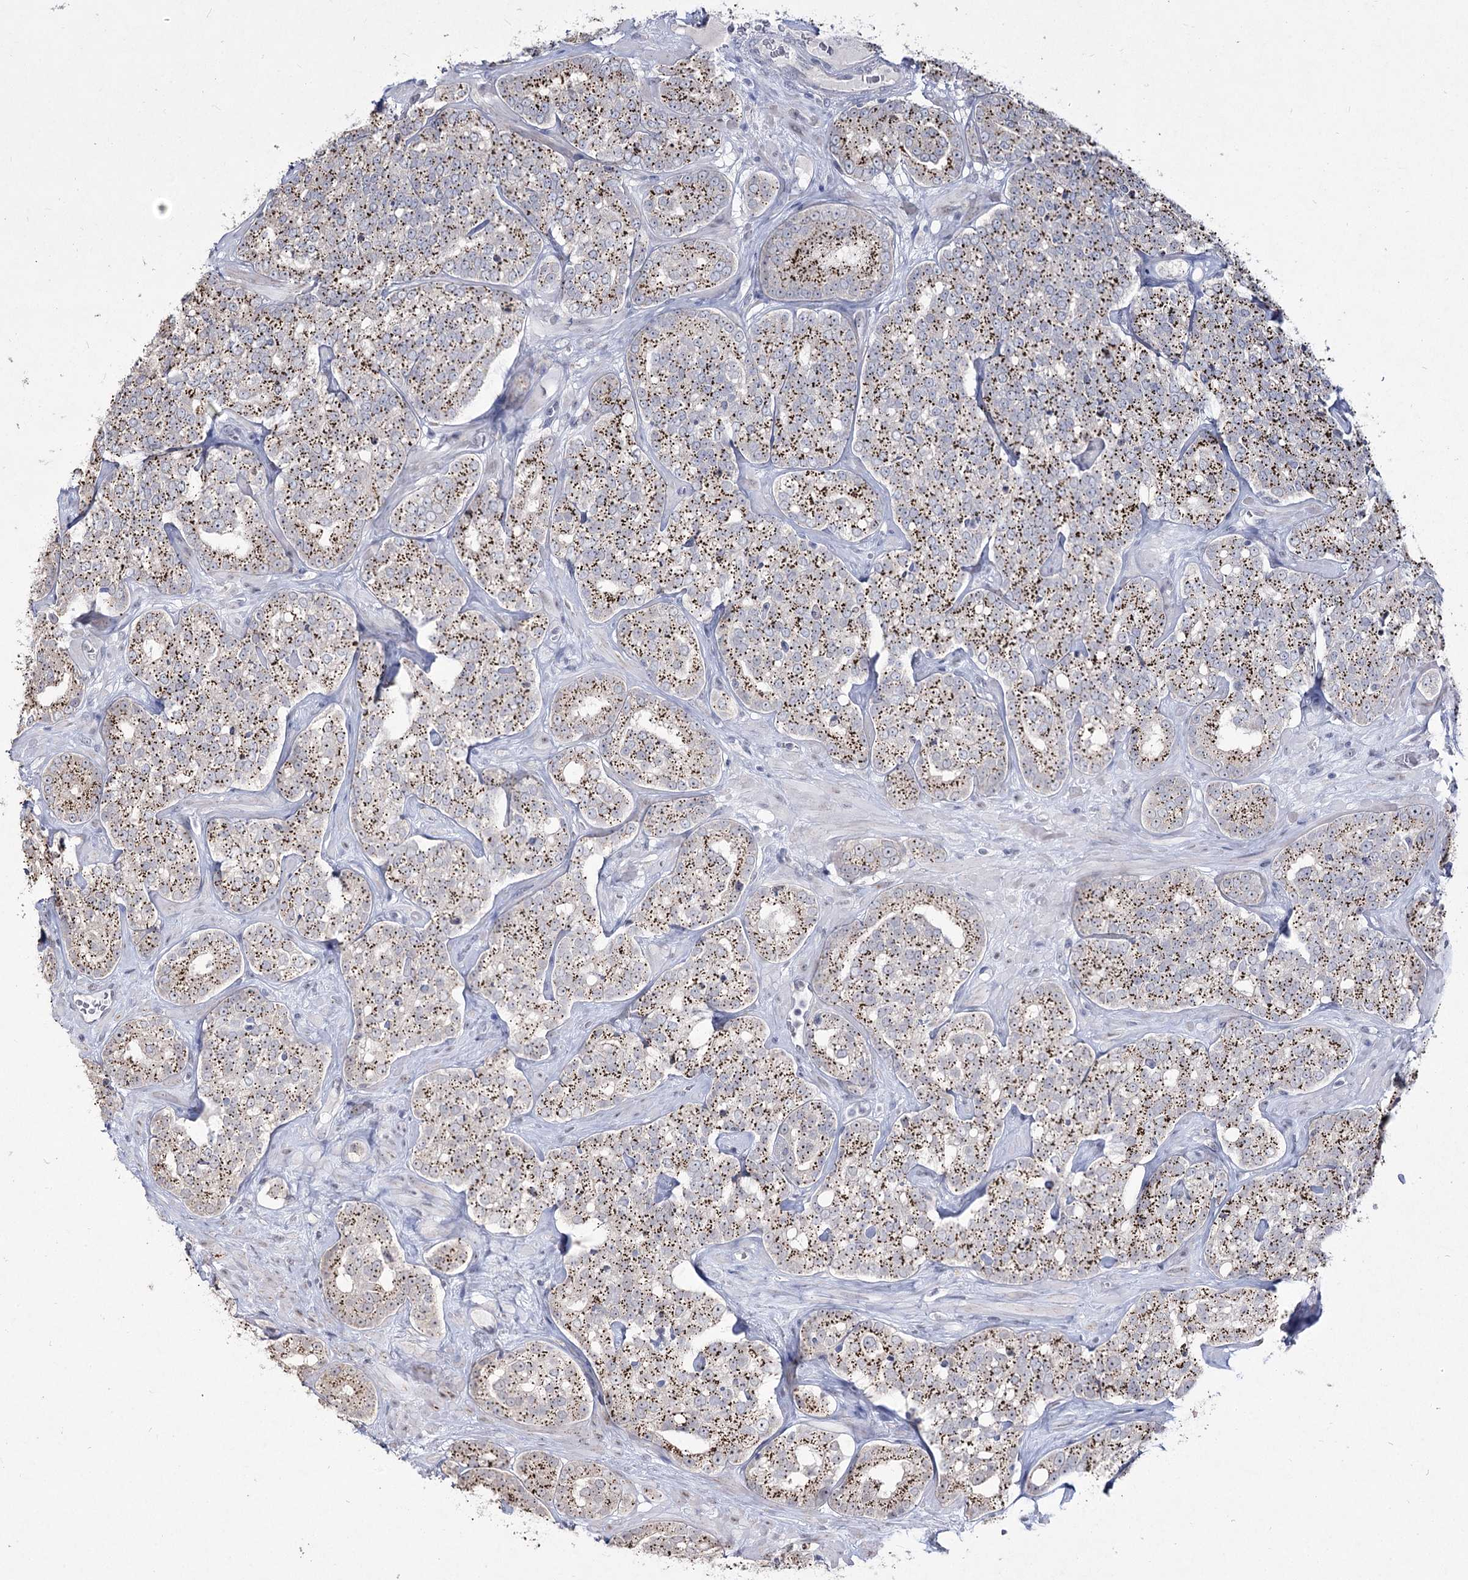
{"staining": {"intensity": "moderate", "quantity": ">75%", "location": "cytoplasmic/membranous"}, "tissue": "prostate cancer", "cell_type": "Tumor cells", "image_type": "cancer", "snomed": [{"axis": "morphology", "description": "Normal tissue, NOS"}, {"axis": "morphology", "description": "Adenocarcinoma, High grade"}, {"axis": "topography", "description": "Prostate"}], "caption": "High-magnification brightfield microscopy of prostate adenocarcinoma (high-grade) stained with DAB (brown) and counterstained with hematoxylin (blue). tumor cells exhibit moderate cytoplasmic/membranous staining is identified in about>75% of cells. (IHC, brightfield microscopy, high magnification).", "gene": "DDX50", "patient": {"sex": "male", "age": 83}}